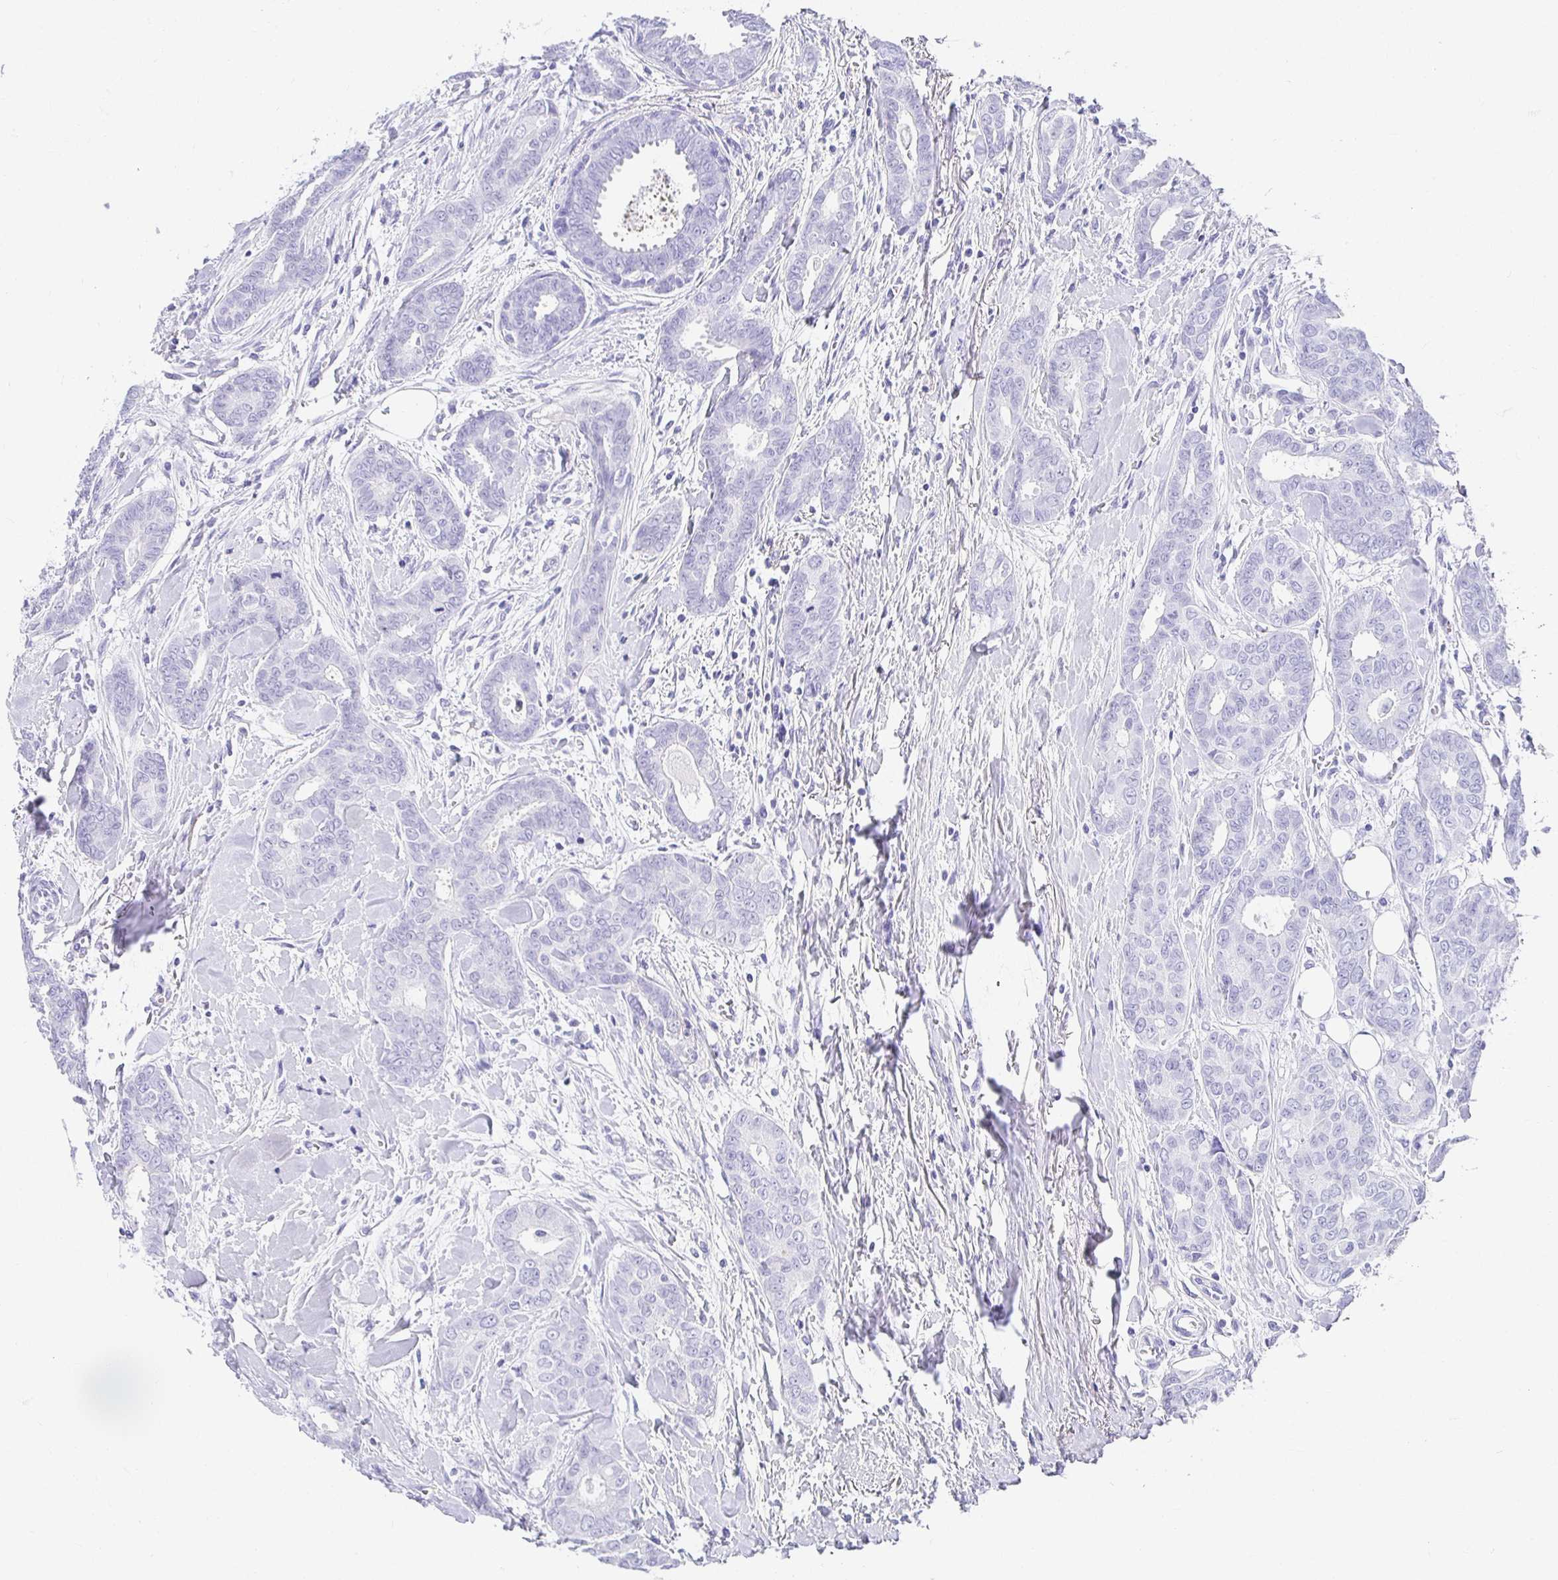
{"staining": {"intensity": "negative", "quantity": "none", "location": "none"}, "tissue": "breast cancer", "cell_type": "Tumor cells", "image_type": "cancer", "snomed": [{"axis": "morphology", "description": "Duct carcinoma"}, {"axis": "topography", "description": "Breast"}], "caption": "Histopathology image shows no significant protein staining in tumor cells of breast cancer.", "gene": "CHAT", "patient": {"sex": "female", "age": 45}}